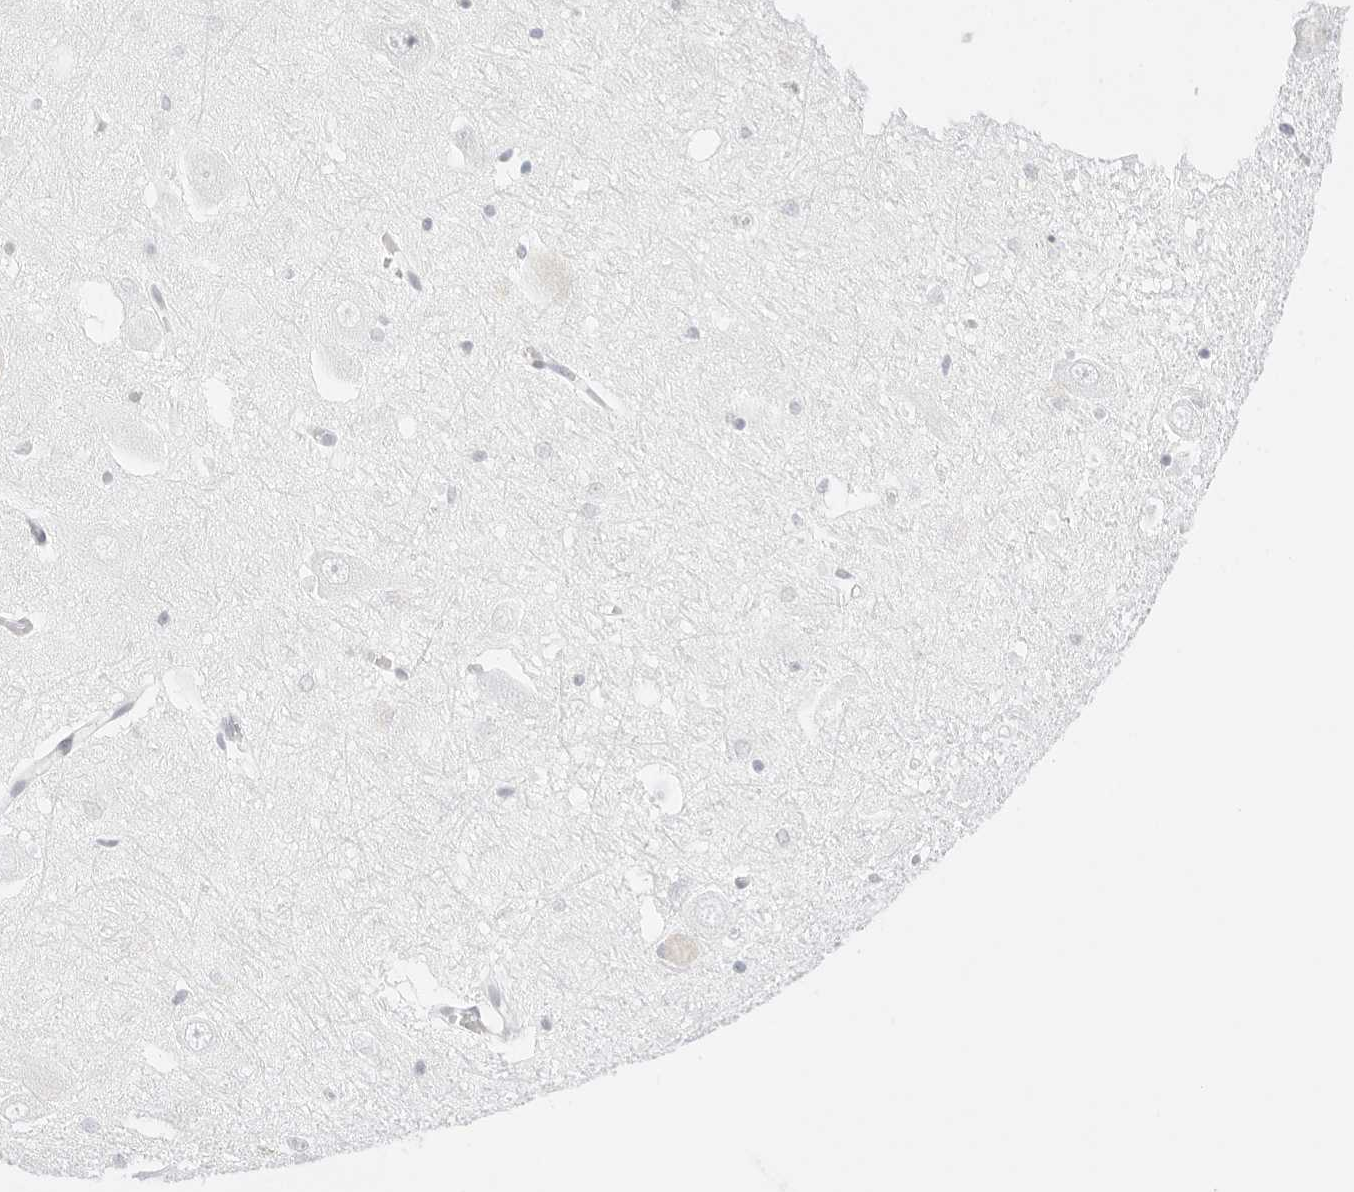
{"staining": {"intensity": "negative", "quantity": "none", "location": "none"}, "tissue": "hippocampus", "cell_type": "Glial cells", "image_type": "normal", "snomed": [{"axis": "morphology", "description": "Normal tissue, NOS"}, {"axis": "topography", "description": "Hippocampus"}], "caption": "DAB (3,3'-diaminobenzidine) immunohistochemical staining of benign human hippocampus reveals no significant positivity in glial cells. Nuclei are stained in blue.", "gene": "FBLN5", "patient": {"sex": "male", "age": 70}}